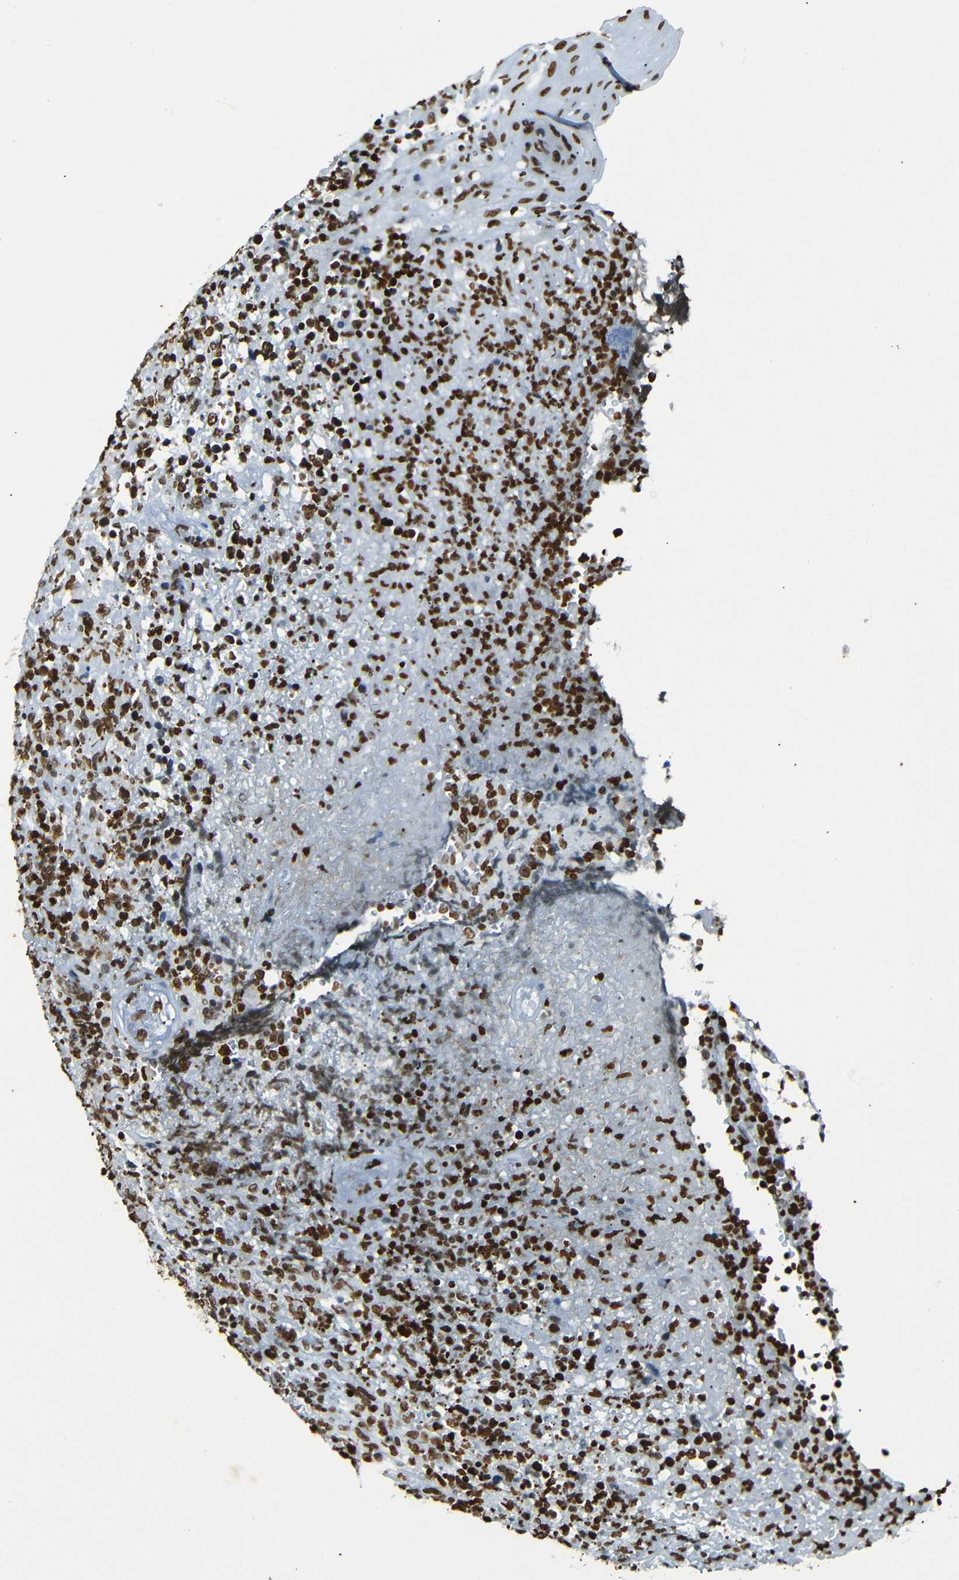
{"staining": {"intensity": "strong", "quantity": ">75%", "location": "nuclear"}, "tissue": "lymphoma", "cell_type": "Tumor cells", "image_type": "cancer", "snomed": [{"axis": "morphology", "description": "Malignant lymphoma, non-Hodgkin's type, High grade"}, {"axis": "topography", "description": "Tonsil"}], "caption": "Lymphoma stained for a protein reveals strong nuclear positivity in tumor cells.", "gene": "HMGN1", "patient": {"sex": "female", "age": 36}}